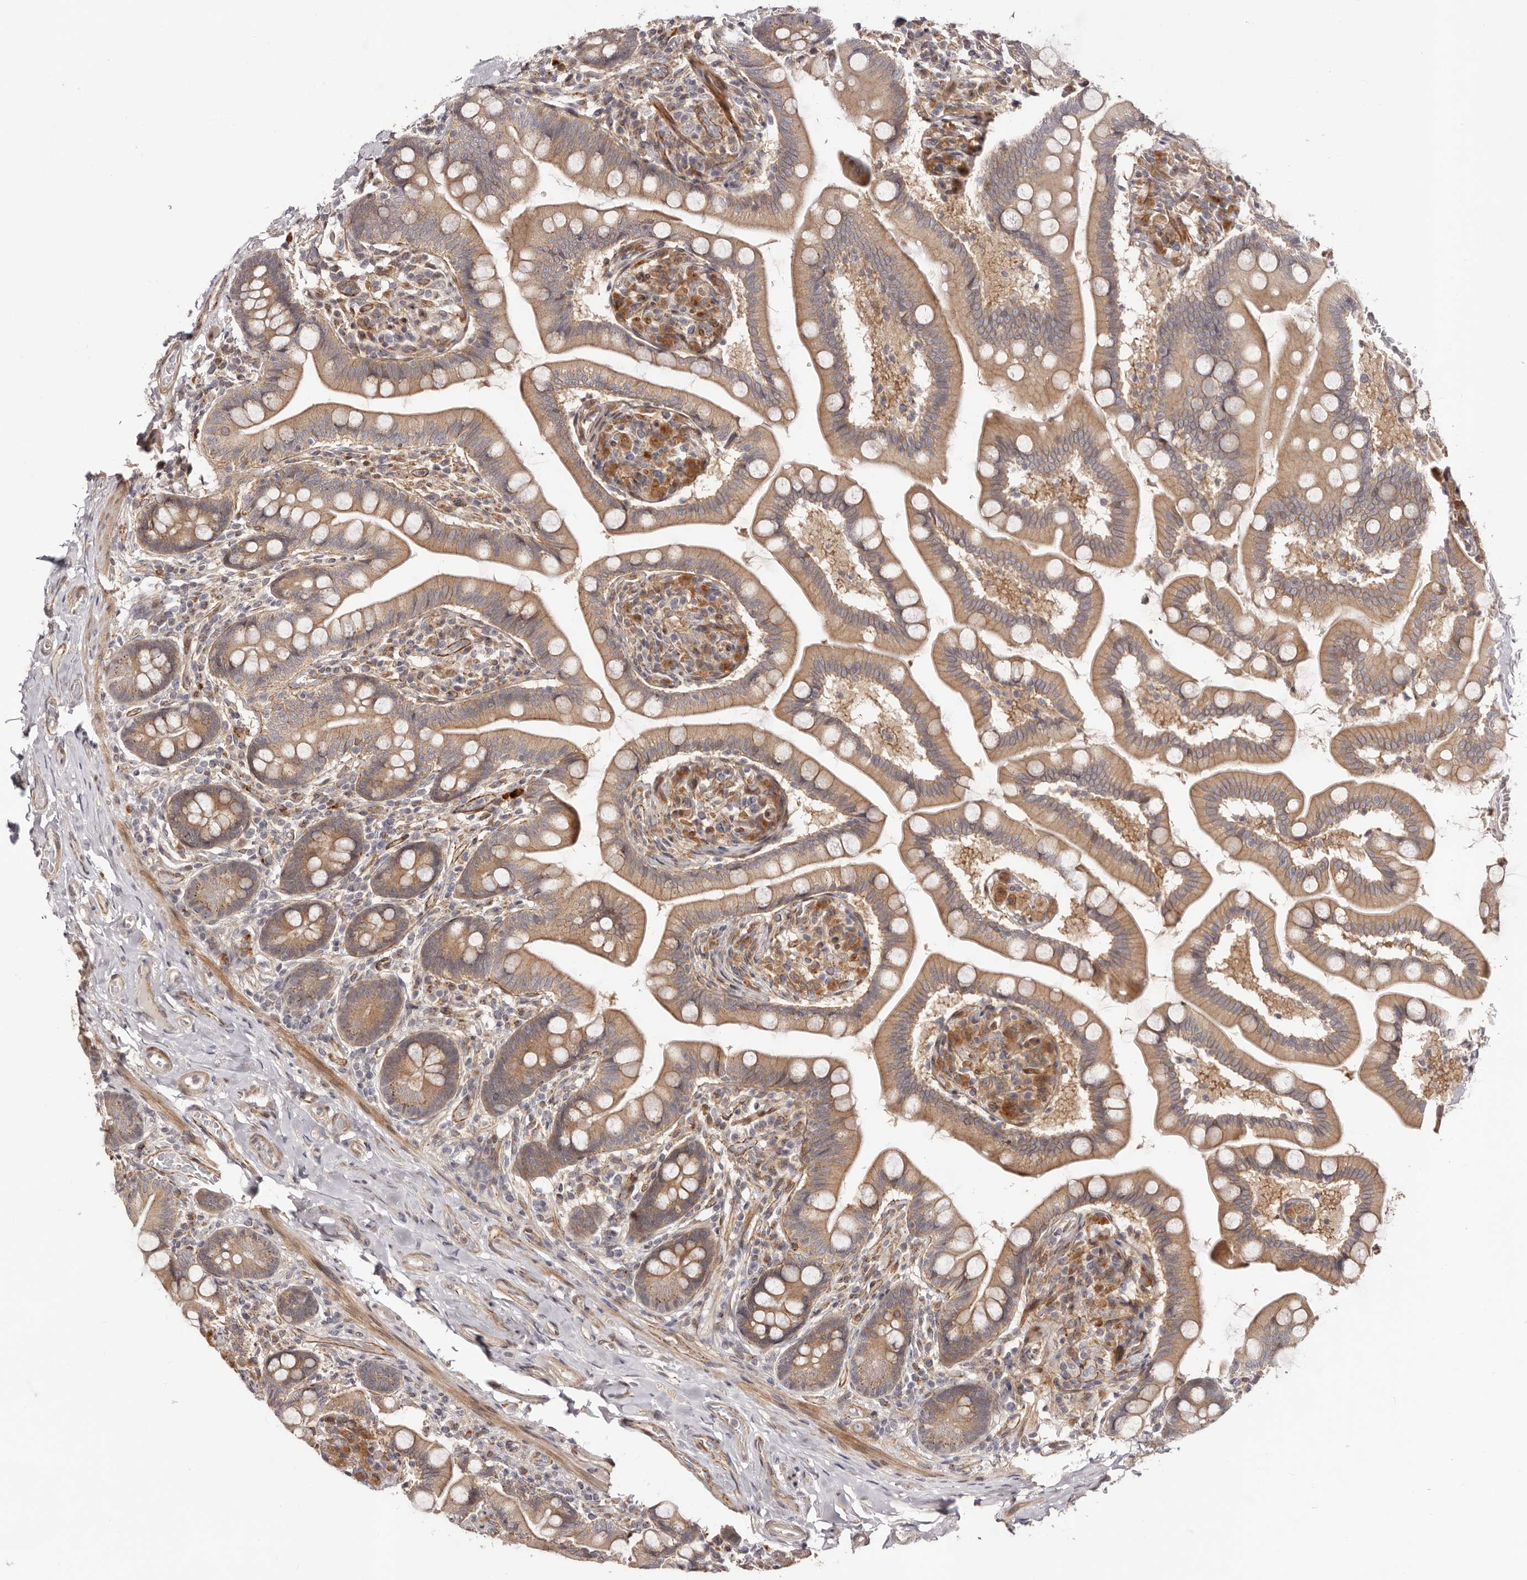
{"staining": {"intensity": "moderate", "quantity": ">75%", "location": "cytoplasmic/membranous"}, "tissue": "small intestine", "cell_type": "Glandular cells", "image_type": "normal", "snomed": [{"axis": "morphology", "description": "Normal tissue, NOS"}, {"axis": "topography", "description": "Small intestine"}], "caption": "Protein expression analysis of unremarkable human small intestine reveals moderate cytoplasmic/membranous positivity in about >75% of glandular cells. The staining was performed using DAB to visualize the protein expression in brown, while the nuclei were stained in blue with hematoxylin (Magnification: 20x).", "gene": "MICAL2", "patient": {"sex": "female", "age": 64}}